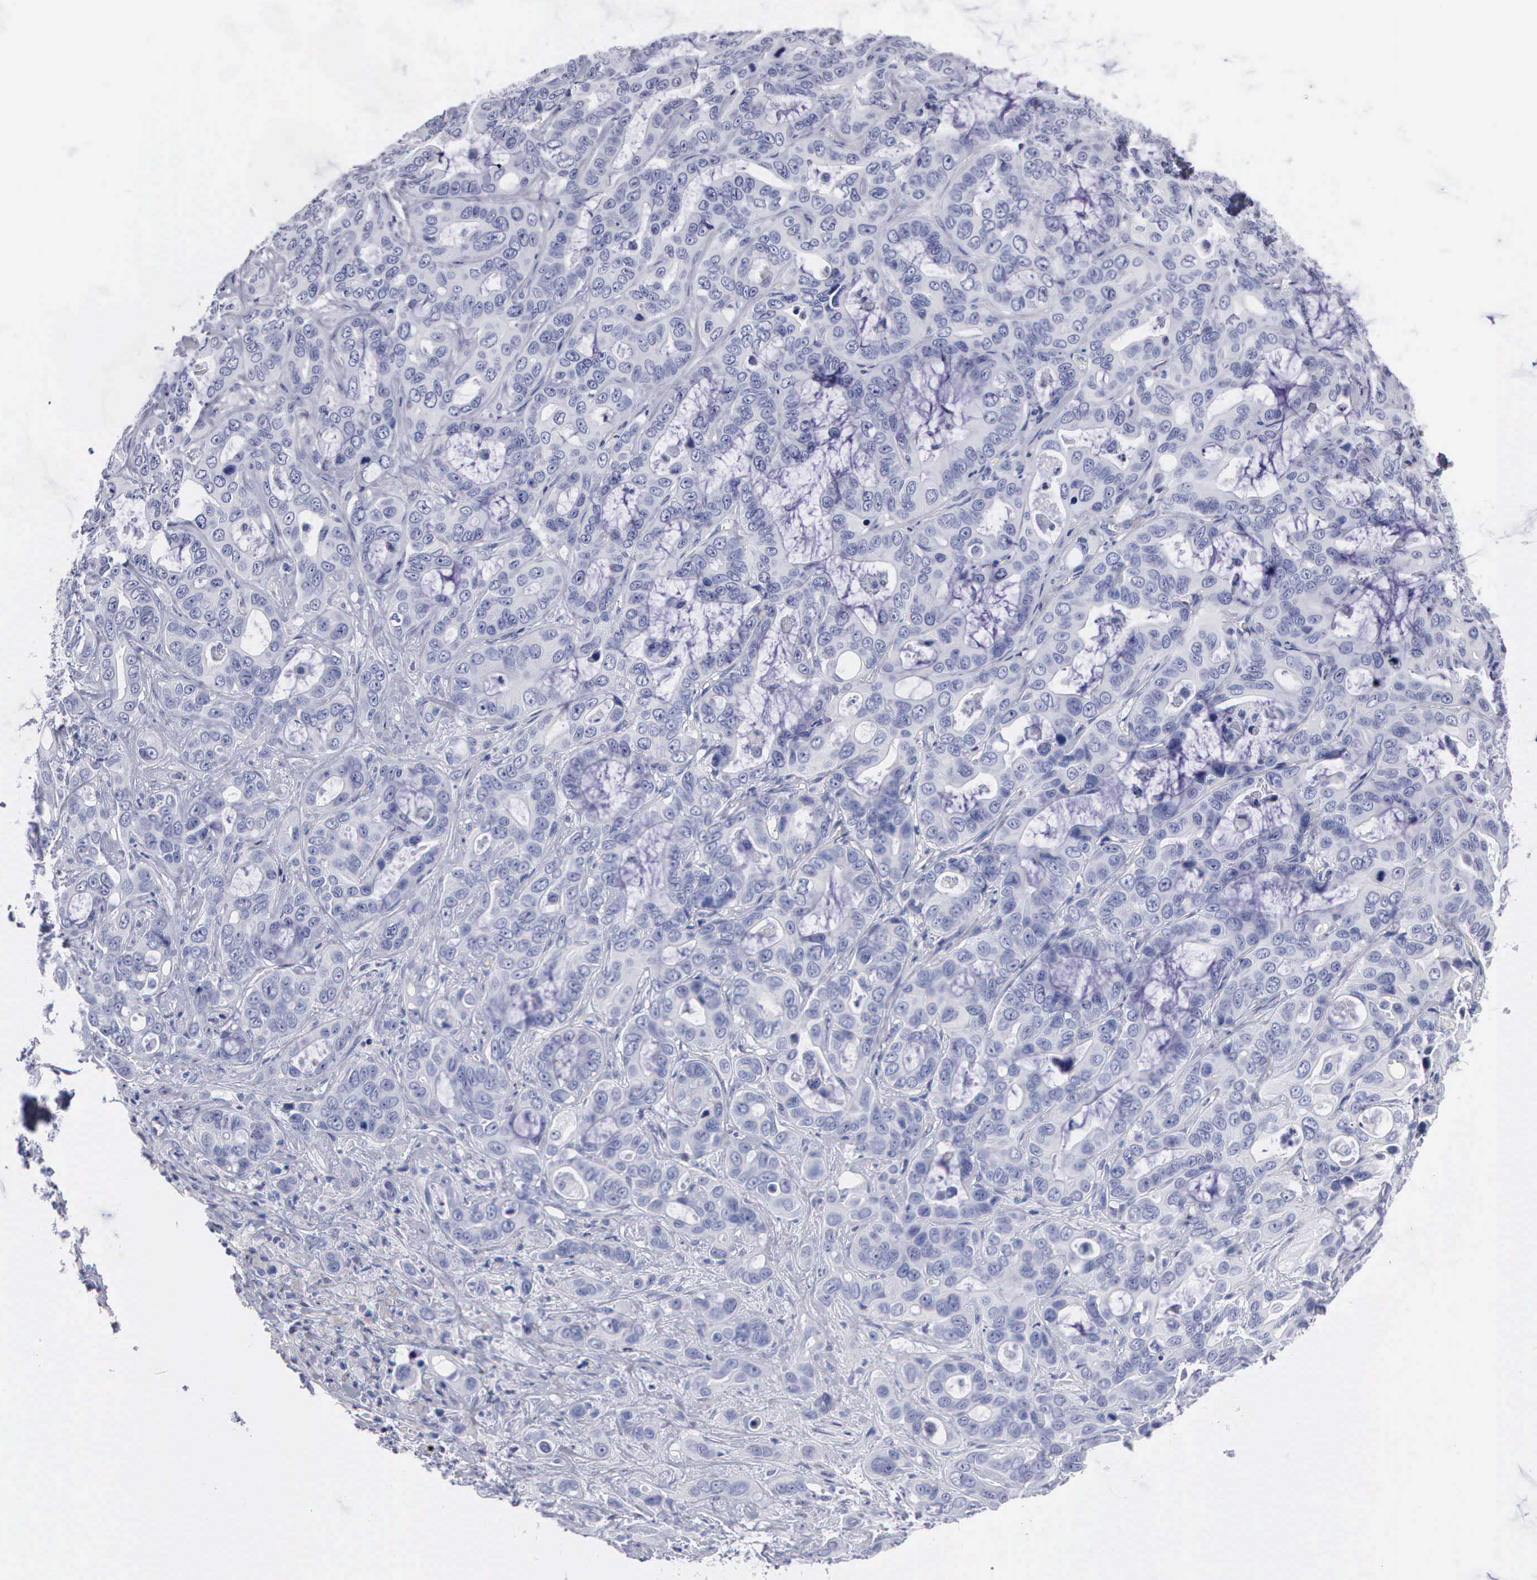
{"staining": {"intensity": "negative", "quantity": "none", "location": "none"}, "tissue": "liver cancer", "cell_type": "Tumor cells", "image_type": "cancer", "snomed": [{"axis": "morphology", "description": "Cholangiocarcinoma"}, {"axis": "topography", "description": "Liver"}], "caption": "Immunohistochemistry of human liver cancer (cholangiocarcinoma) displays no positivity in tumor cells.", "gene": "CYP19A1", "patient": {"sex": "female", "age": 79}}